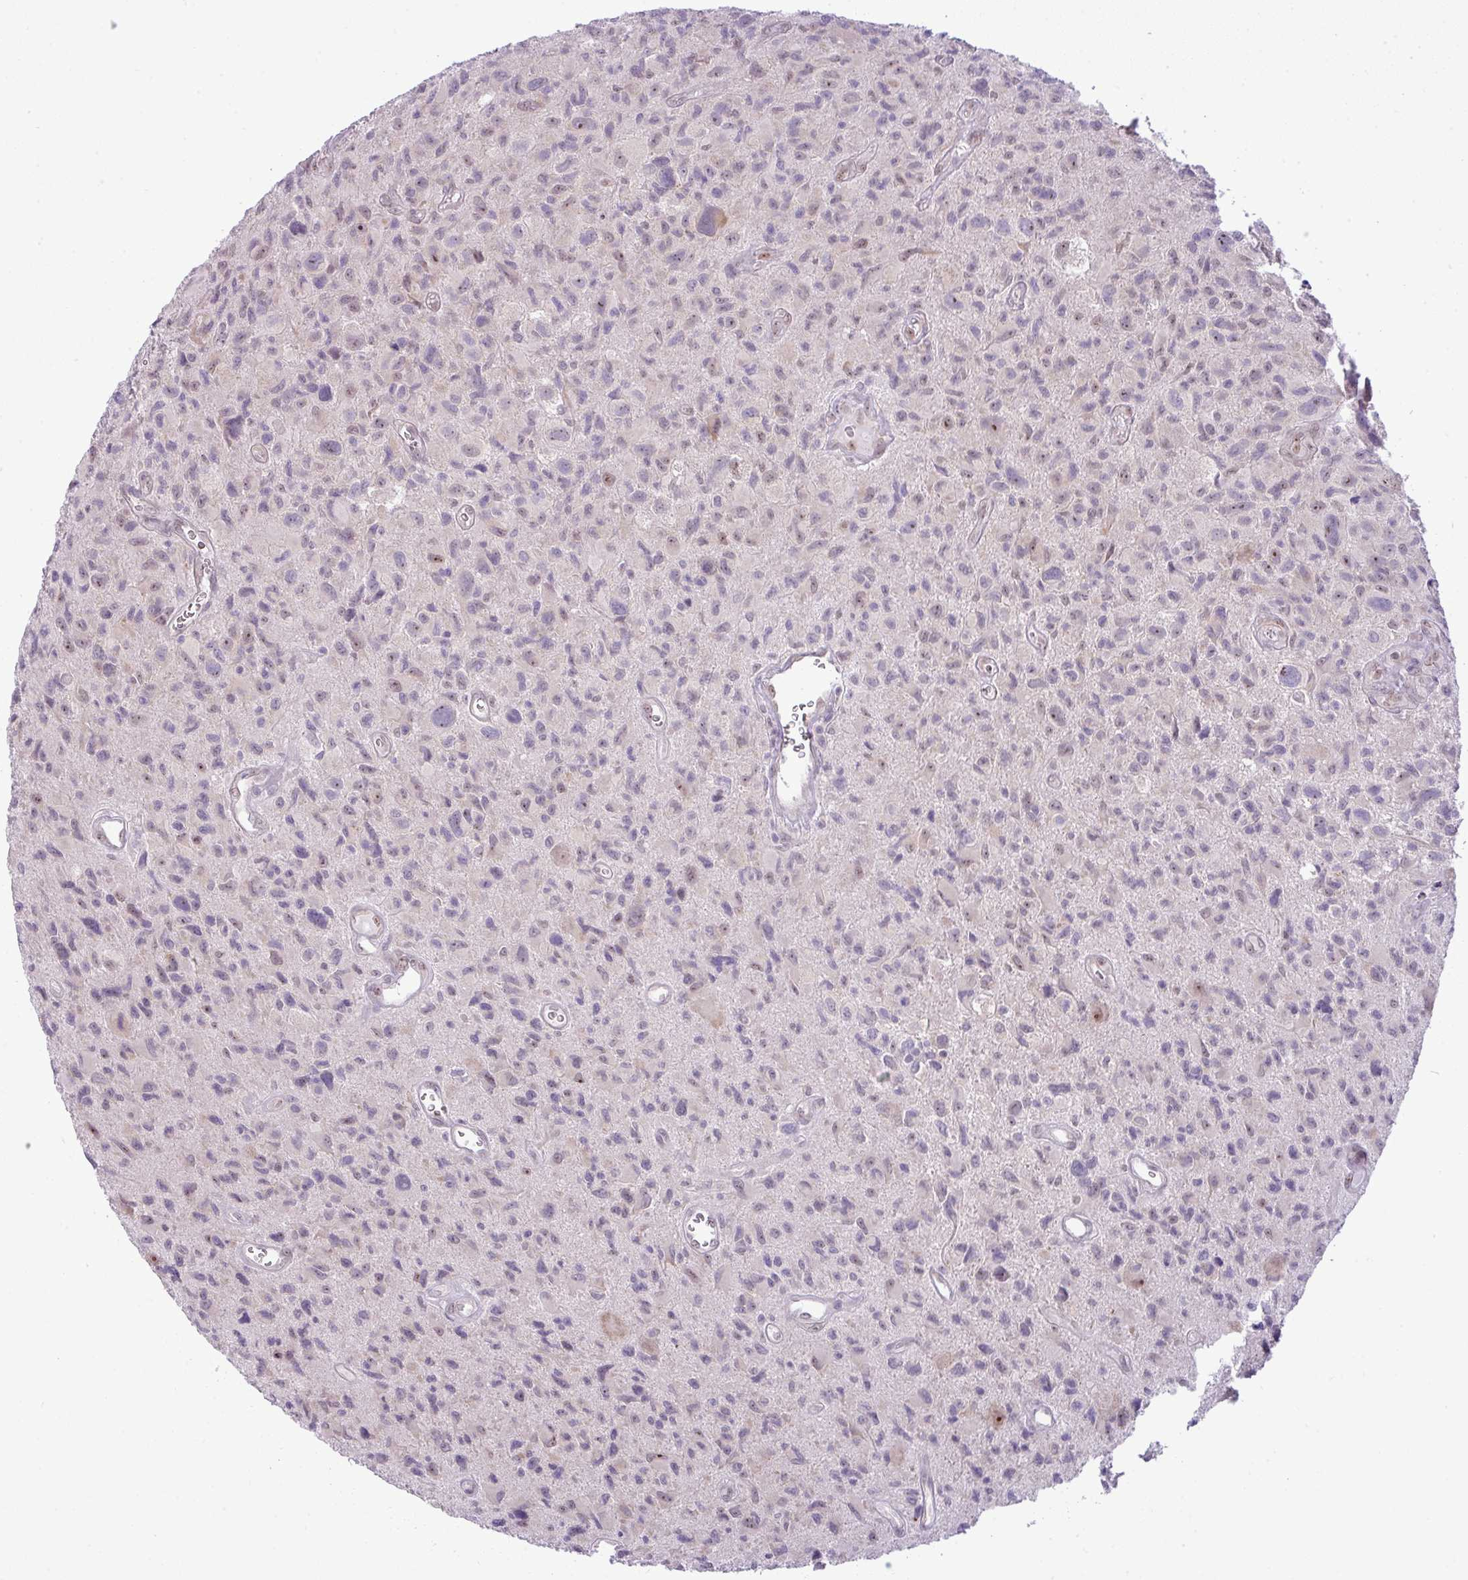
{"staining": {"intensity": "weak", "quantity": "<25%", "location": "nuclear"}, "tissue": "glioma", "cell_type": "Tumor cells", "image_type": "cancer", "snomed": [{"axis": "morphology", "description": "Glioma, malignant, High grade"}, {"axis": "topography", "description": "Brain"}], "caption": "There is no significant expression in tumor cells of glioma.", "gene": "MAK16", "patient": {"sex": "male", "age": 76}}